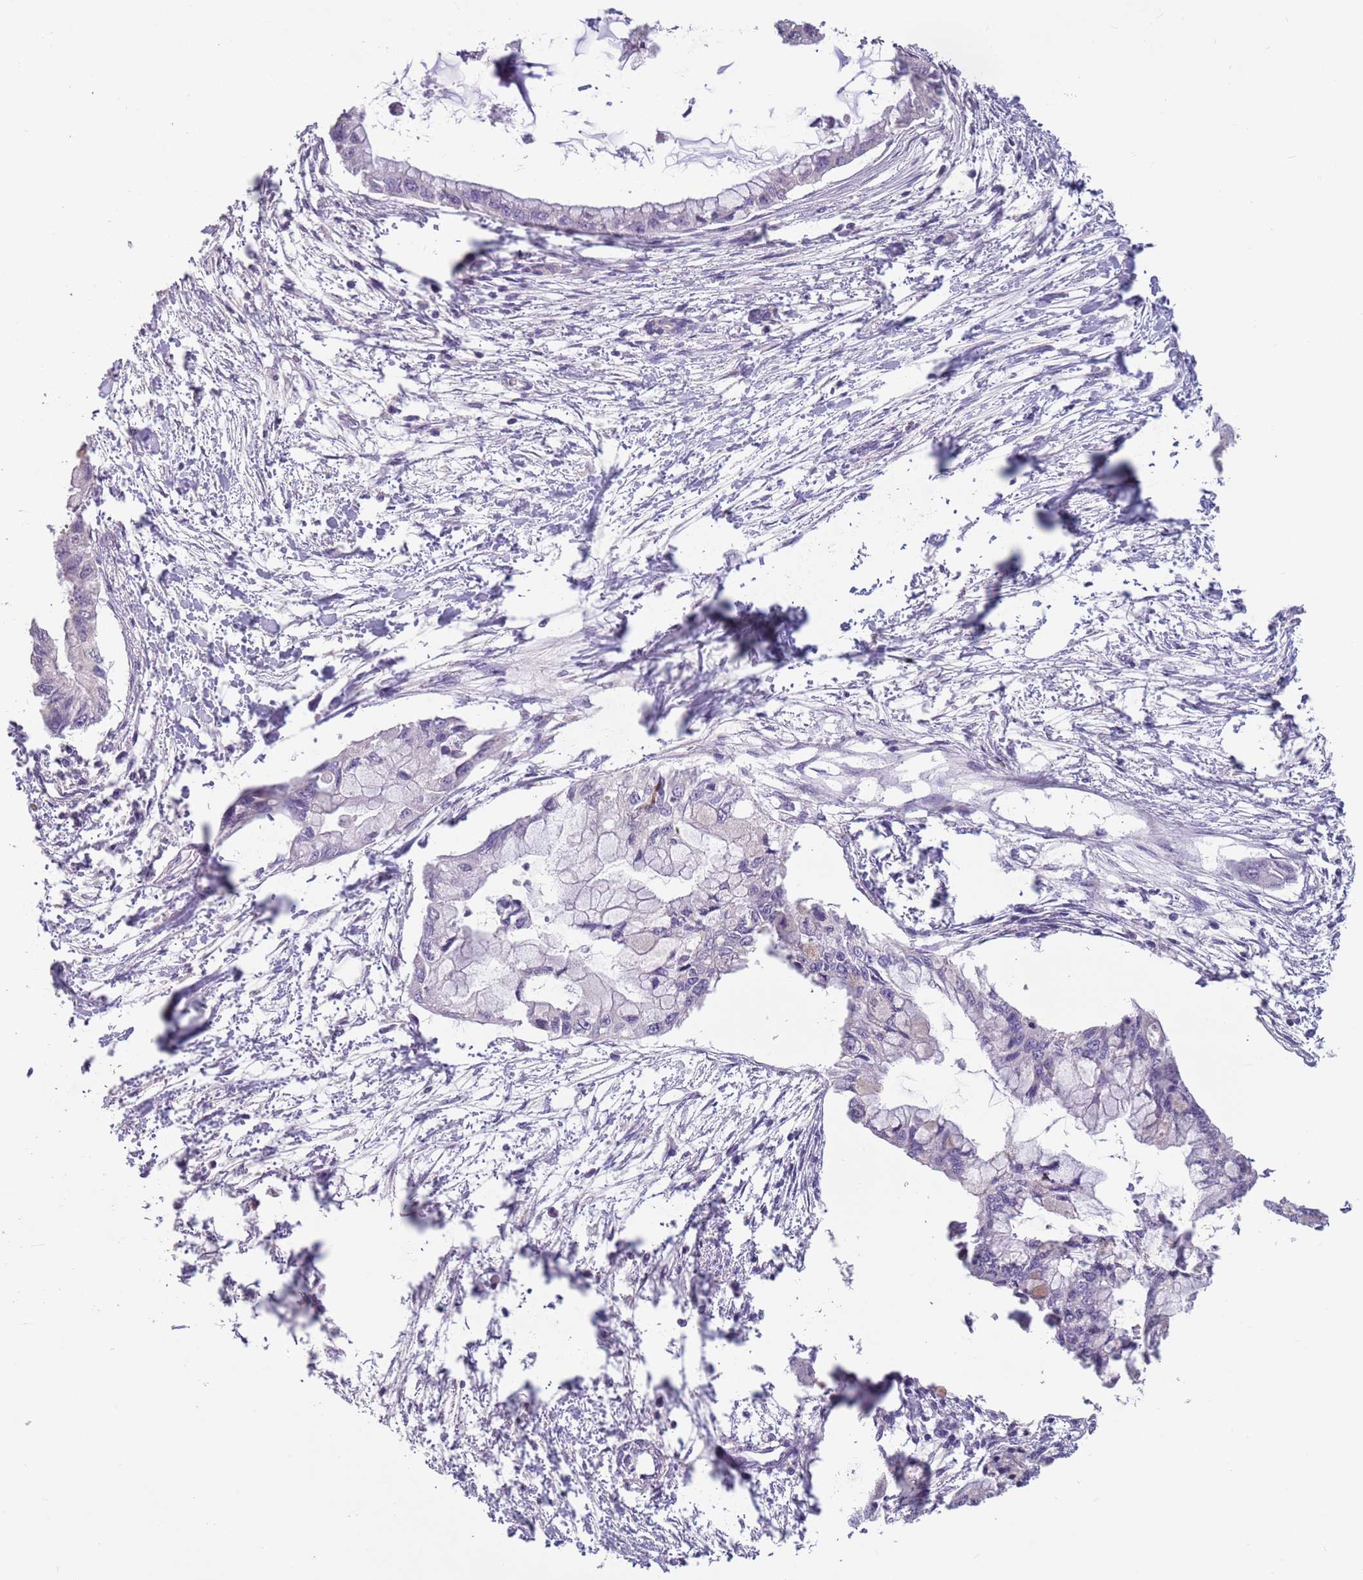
{"staining": {"intensity": "negative", "quantity": "none", "location": "none"}, "tissue": "pancreatic cancer", "cell_type": "Tumor cells", "image_type": "cancer", "snomed": [{"axis": "morphology", "description": "Adenocarcinoma, NOS"}, {"axis": "topography", "description": "Pancreas"}], "caption": "Immunohistochemistry (IHC) of pancreatic adenocarcinoma exhibits no positivity in tumor cells. (DAB (3,3'-diaminobenzidine) immunohistochemistry with hematoxylin counter stain).", "gene": "MBD3L1", "patient": {"sex": "male", "age": 48}}